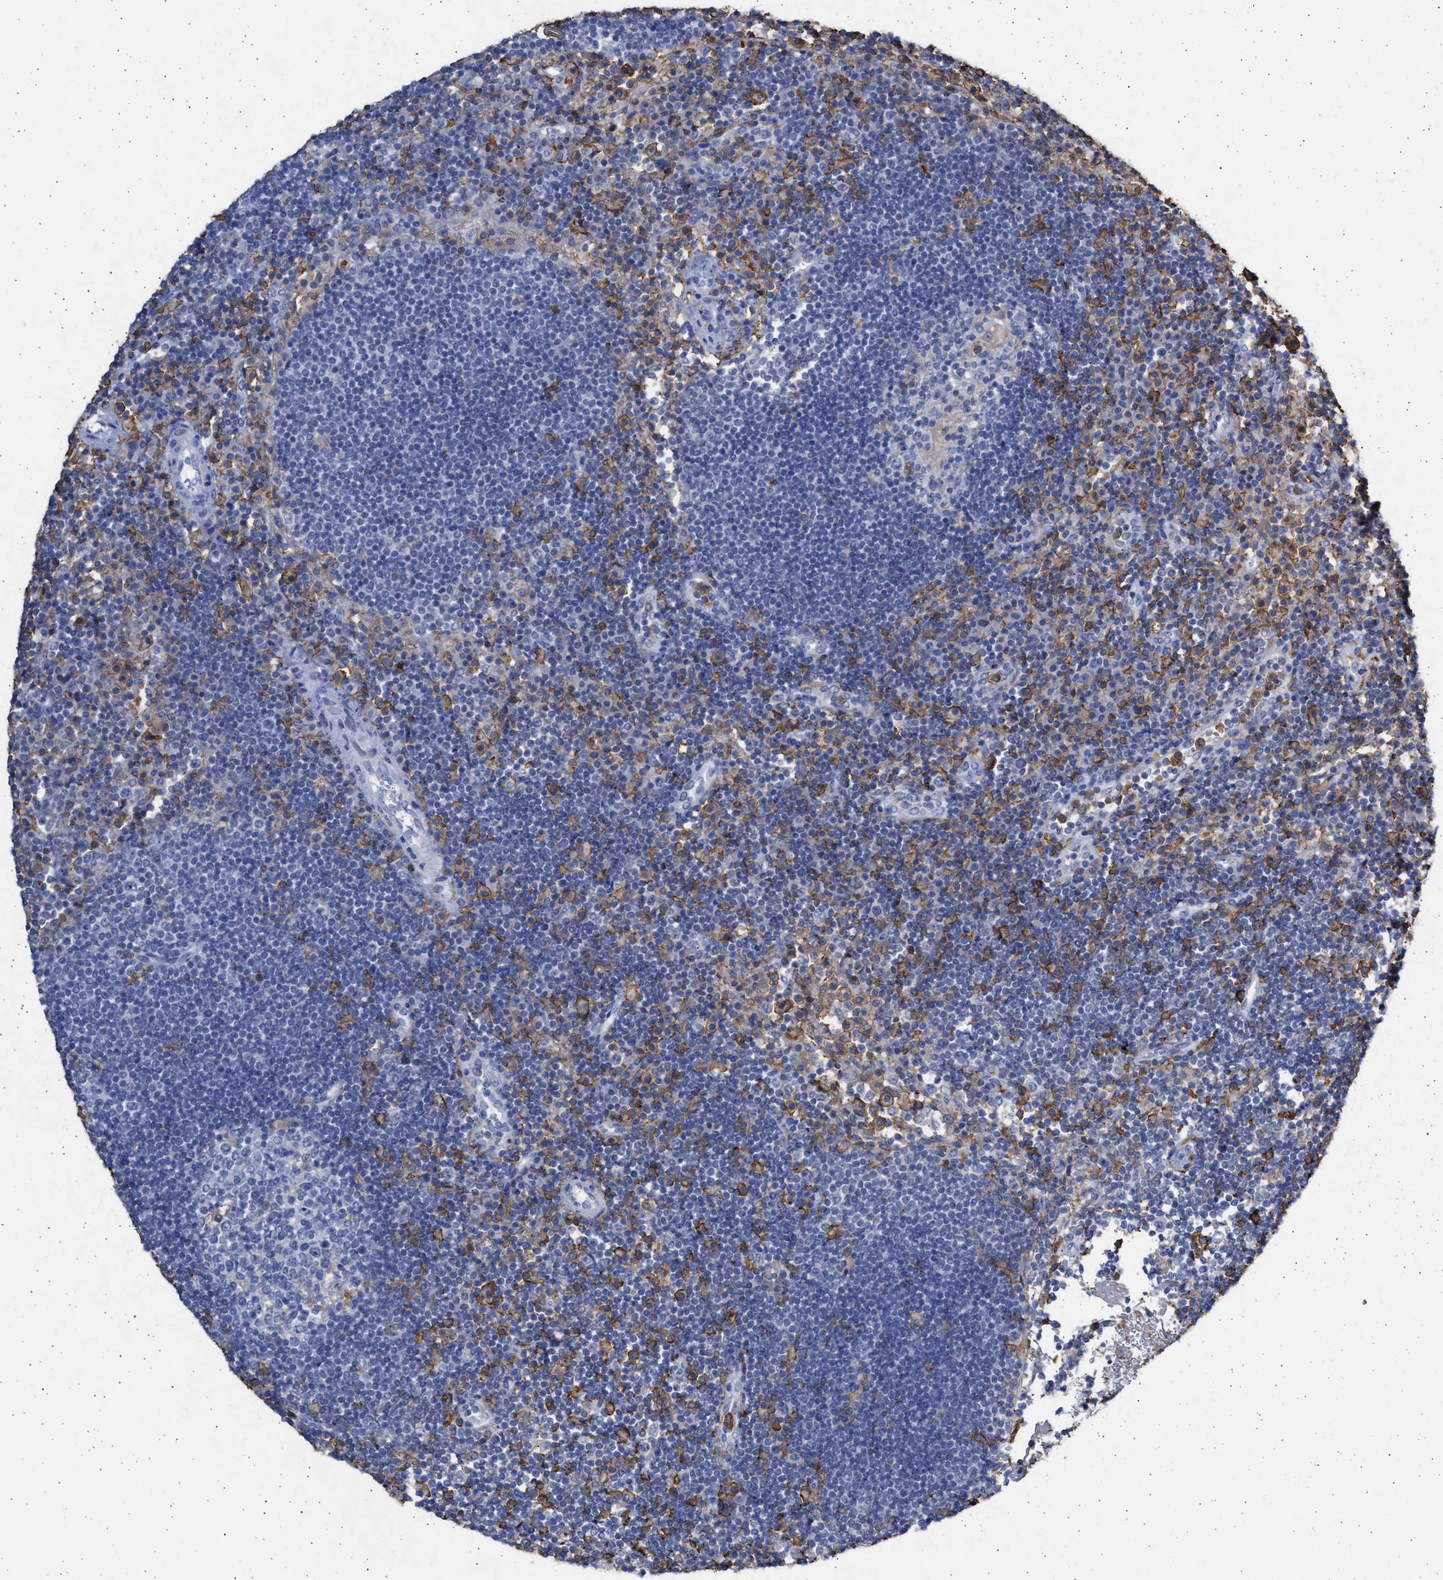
{"staining": {"intensity": "negative", "quantity": "none", "location": "none"}, "tissue": "lymph node", "cell_type": "Germinal center cells", "image_type": "normal", "snomed": [{"axis": "morphology", "description": "Normal tissue, NOS"}, {"axis": "topography", "description": "Lymph node"}], "caption": "Immunohistochemical staining of normal human lymph node reveals no significant positivity in germinal center cells. (DAB immunohistochemistry, high magnification).", "gene": "FCER1A", "patient": {"sex": "female", "age": 53}}